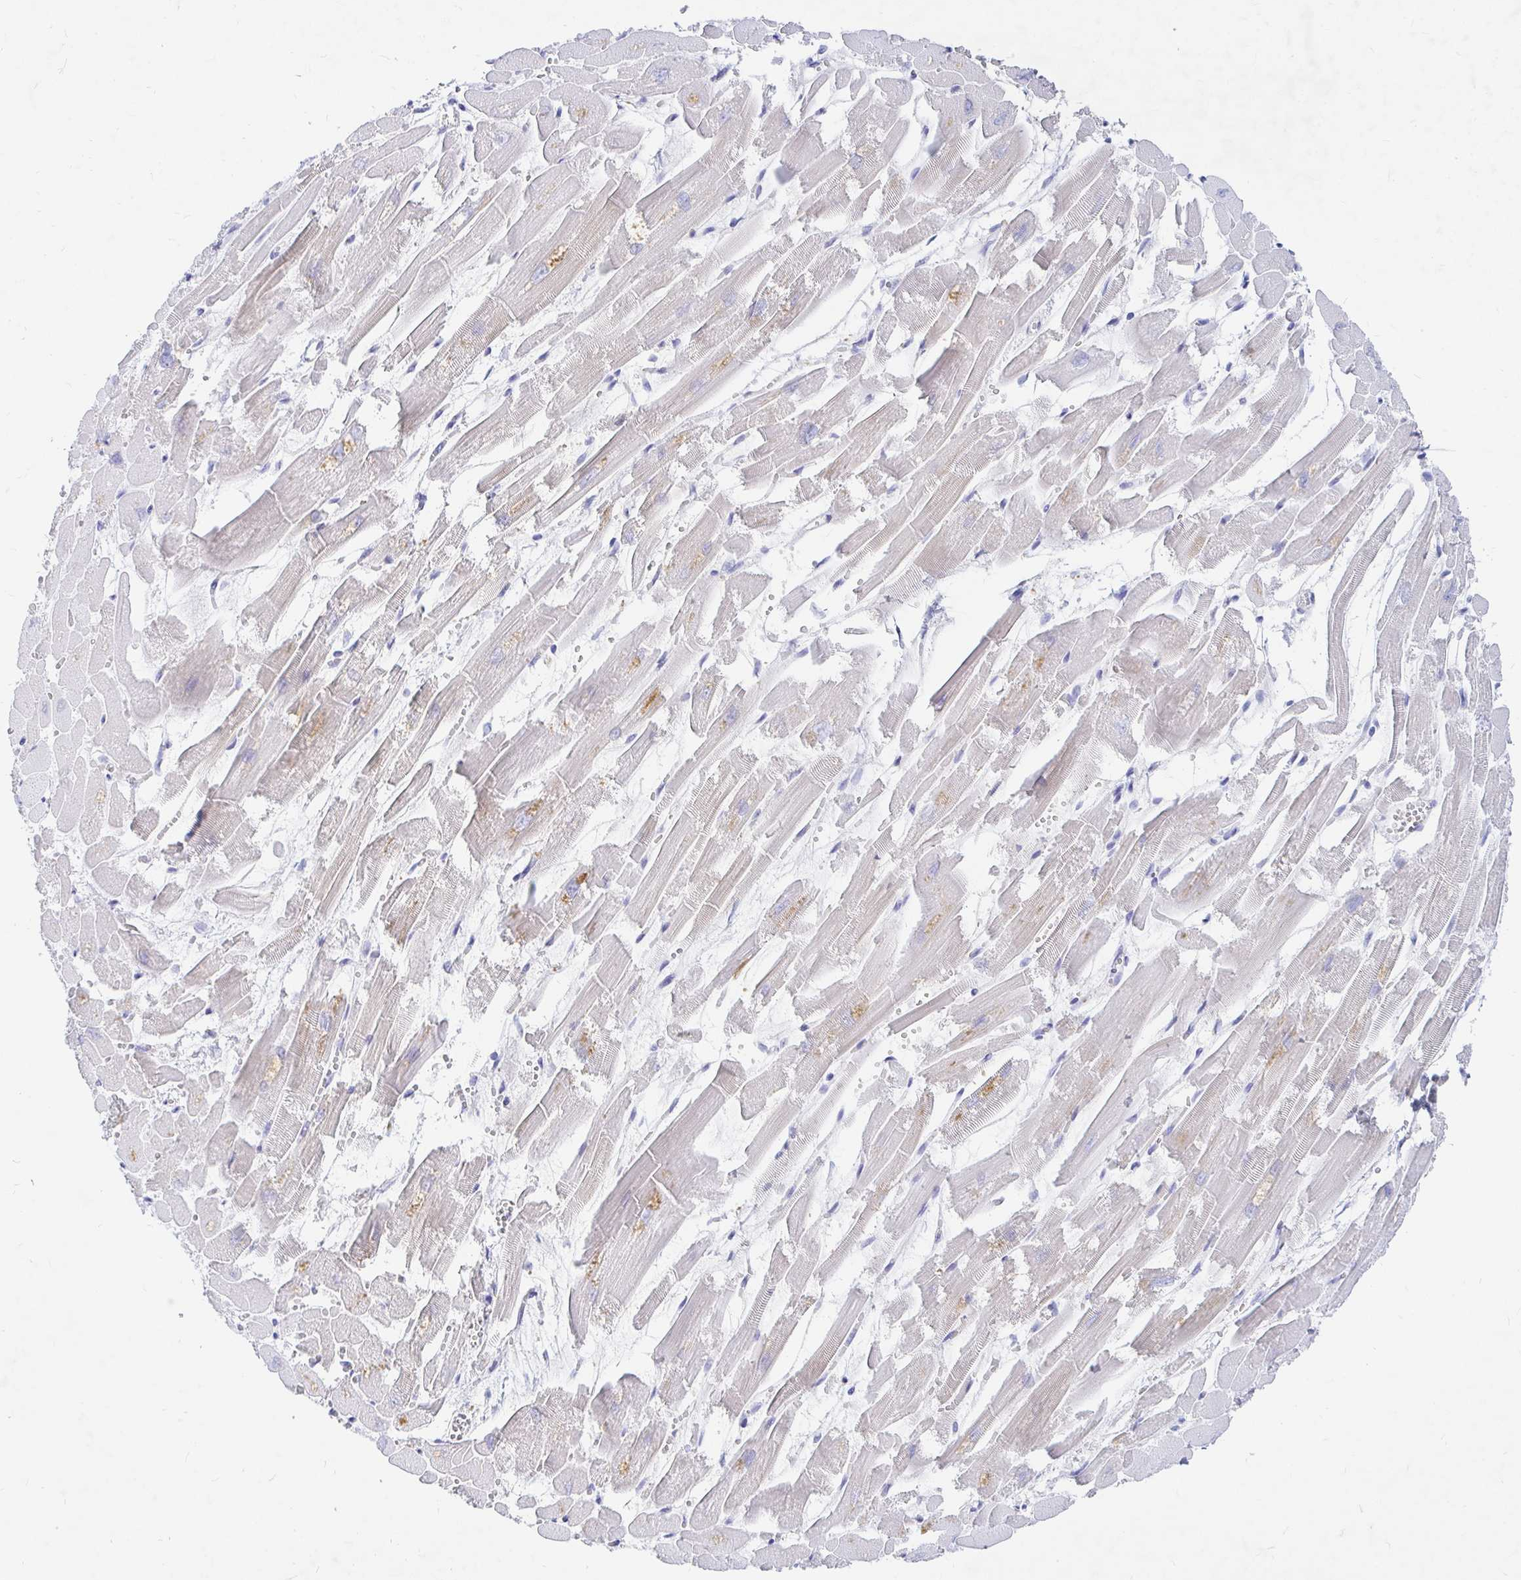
{"staining": {"intensity": "negative", "quantity": "none", "location": "none"}, "tissue": "heart muscle", "cell_type": "Cardiomyocytes", "image_type": "normal", "snomed": [{"axis": "morphology", "description": "Normal tissue, NOS"}, {"axis": "topography", "description": "Heart"}], "caption": "This image is of unremarkable heart muscle stained with IHC to label a protein in brown with the nuclei are counter-stained blue. There is no expression in cardiomyocytes.", "gene": "NR2E1", "patient": {"sex": "female", "age": 52}}